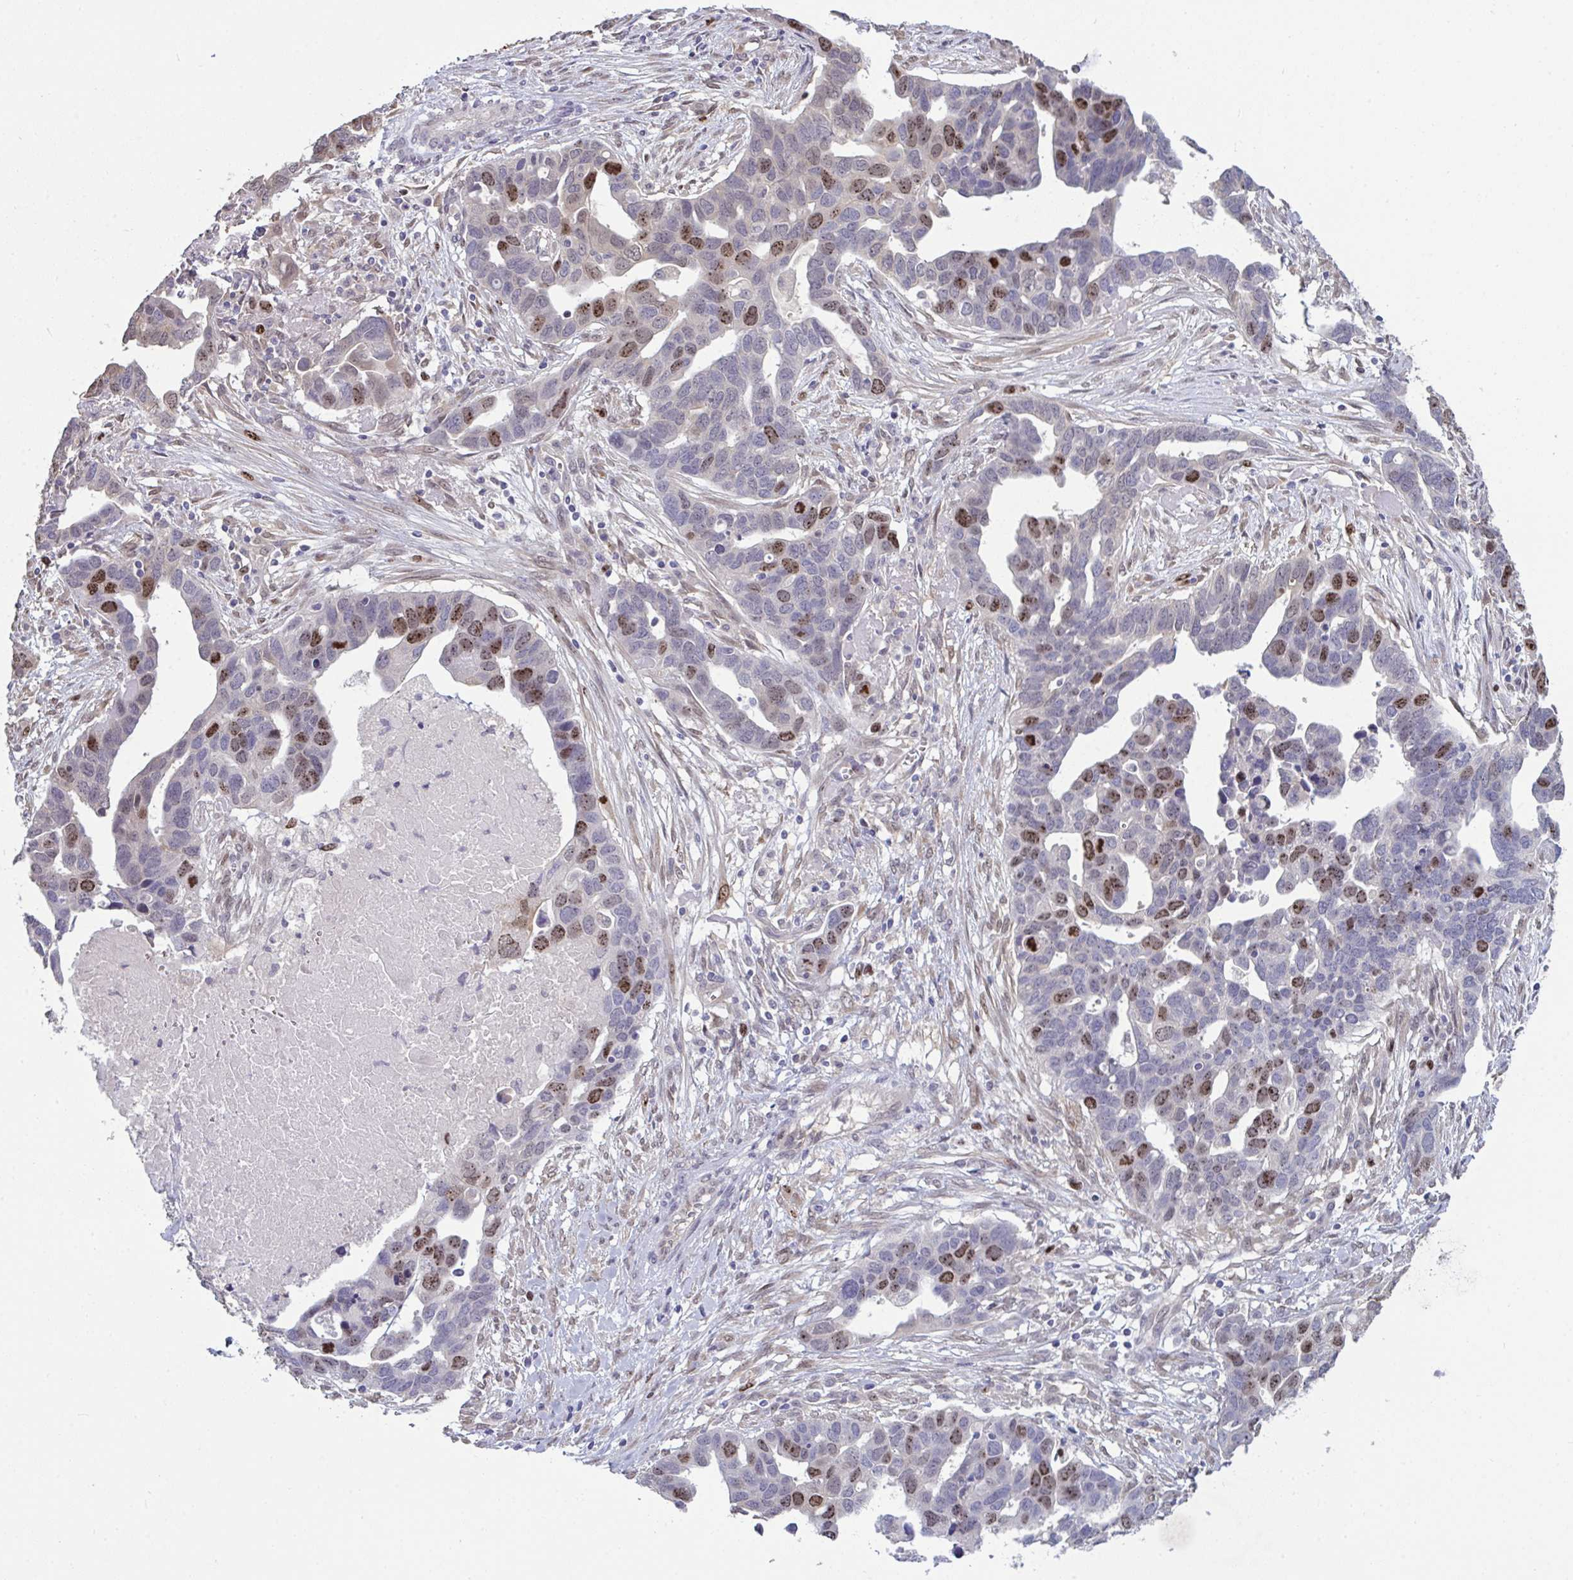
{"staining": {"intensity": "moderate", "quantity": "25%-75%", "location": "nuclear"}, "tissue": "ovarian cancer", "cell_type": "Tumor cells", "image_type": "cancer", "snomed": [{"axis": "morphology", "description": "Cystadenocarcinoma, serous, NOS"}, {"axis": "topography", "description": "Ovary"}], "caption": "This photomicrograph demonstrates immunohistochemistry staining of ovarian serous cystadenocarcinoma, with medium moderate nuclear positivity in approximately 25%-75% of tumor cells.", "gene": "SETD7", "patient": {"sex": "female", "age": 54}}